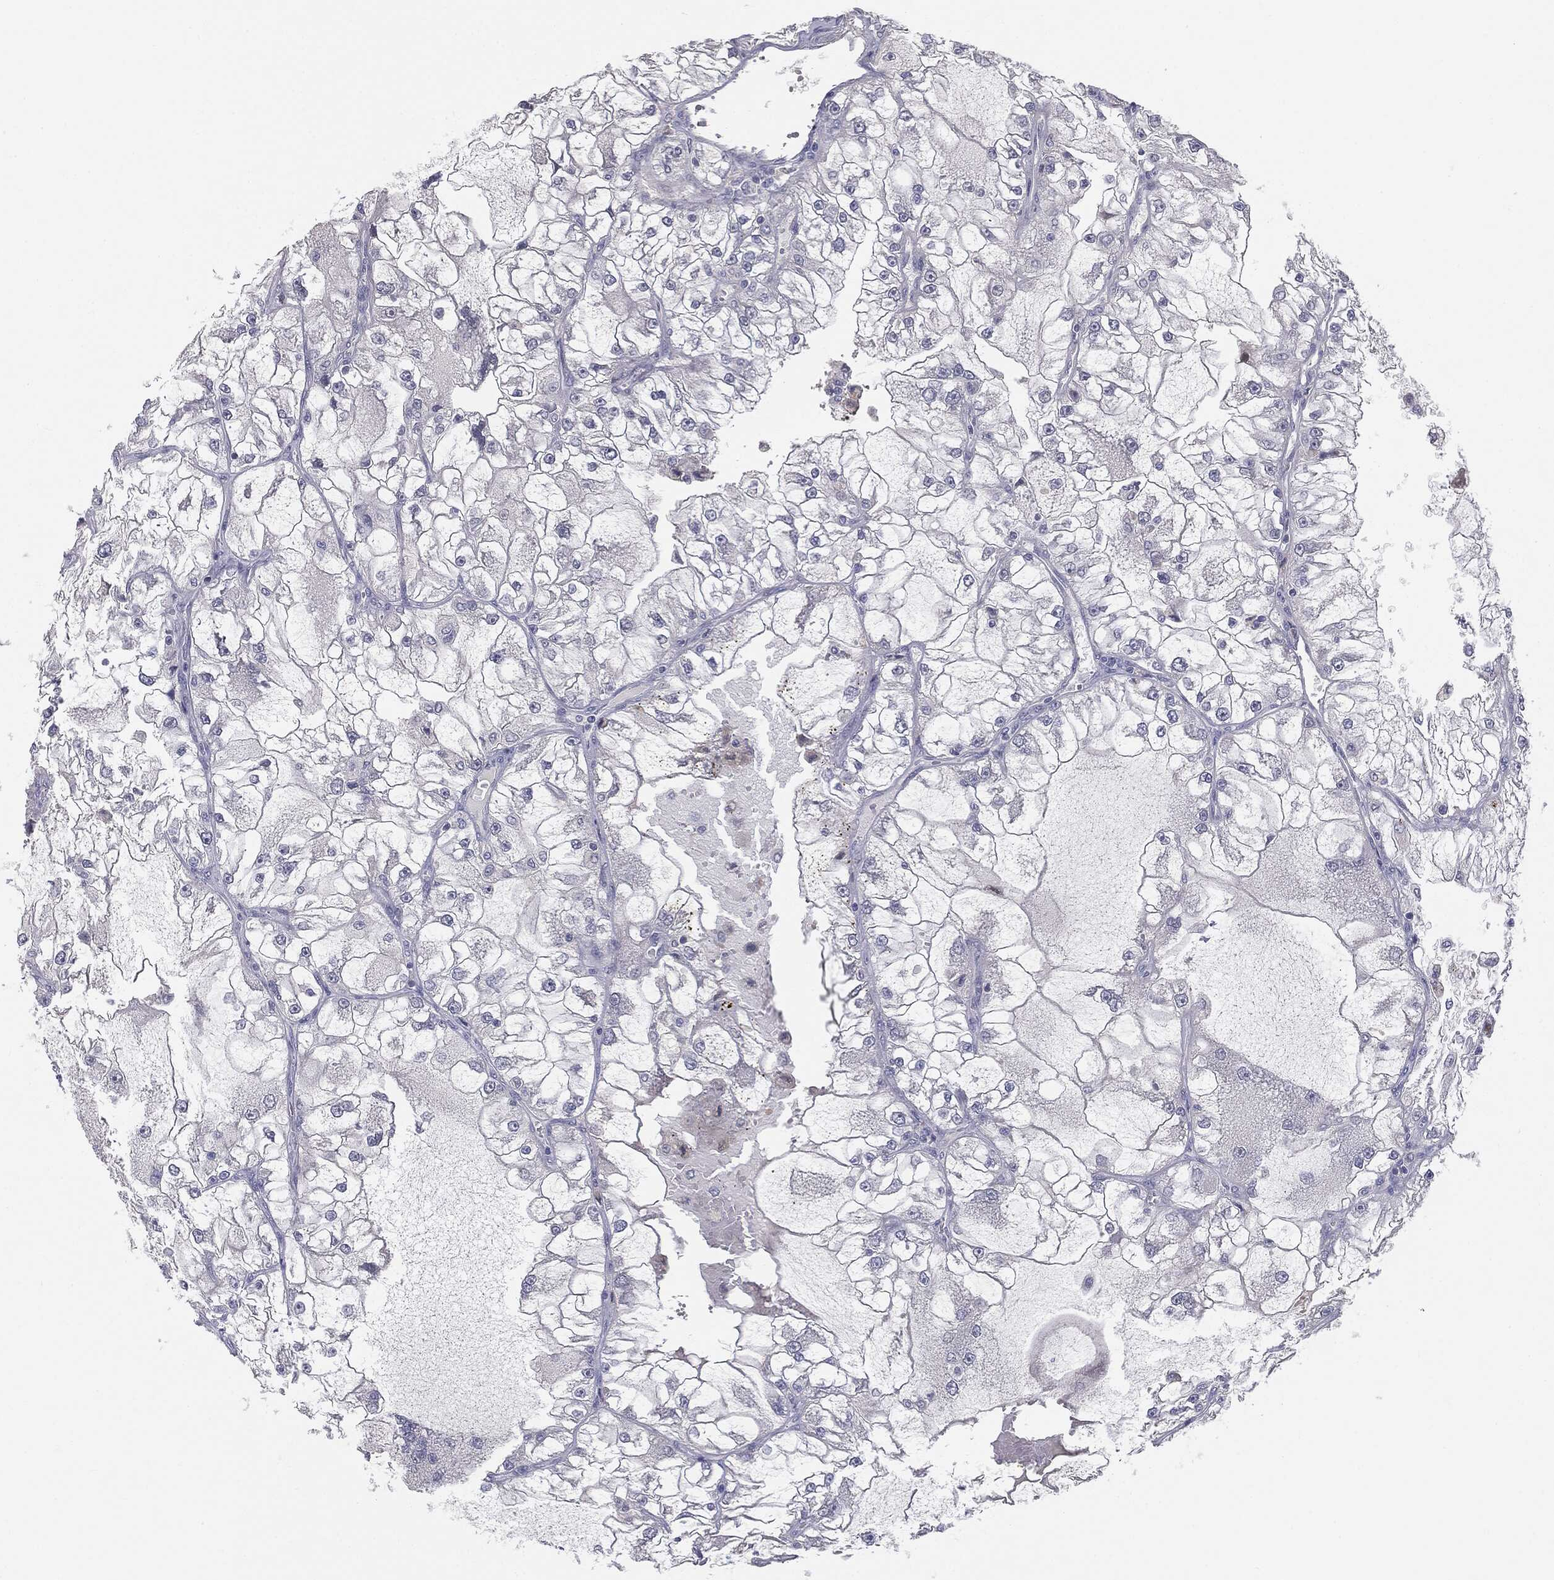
{"staining": {"intensity": "negative", "quantity": "none", "location": "none"}, "tissue": "renal cancer", "cell_type": "Tumor cells", "image_type": "cancer", "snomed": [{"axis": "morphology", "description": "Adenocarcinoma, NOS"}, {"axis": "topography", "description": "Kidney"}], "caption": "Human renal cancer (adenocarcinoma) stained for a protein using IHC displays no staining in tumor cells.", "gene": "MUC1", "patient": {"sex": "female", "age": 72}}